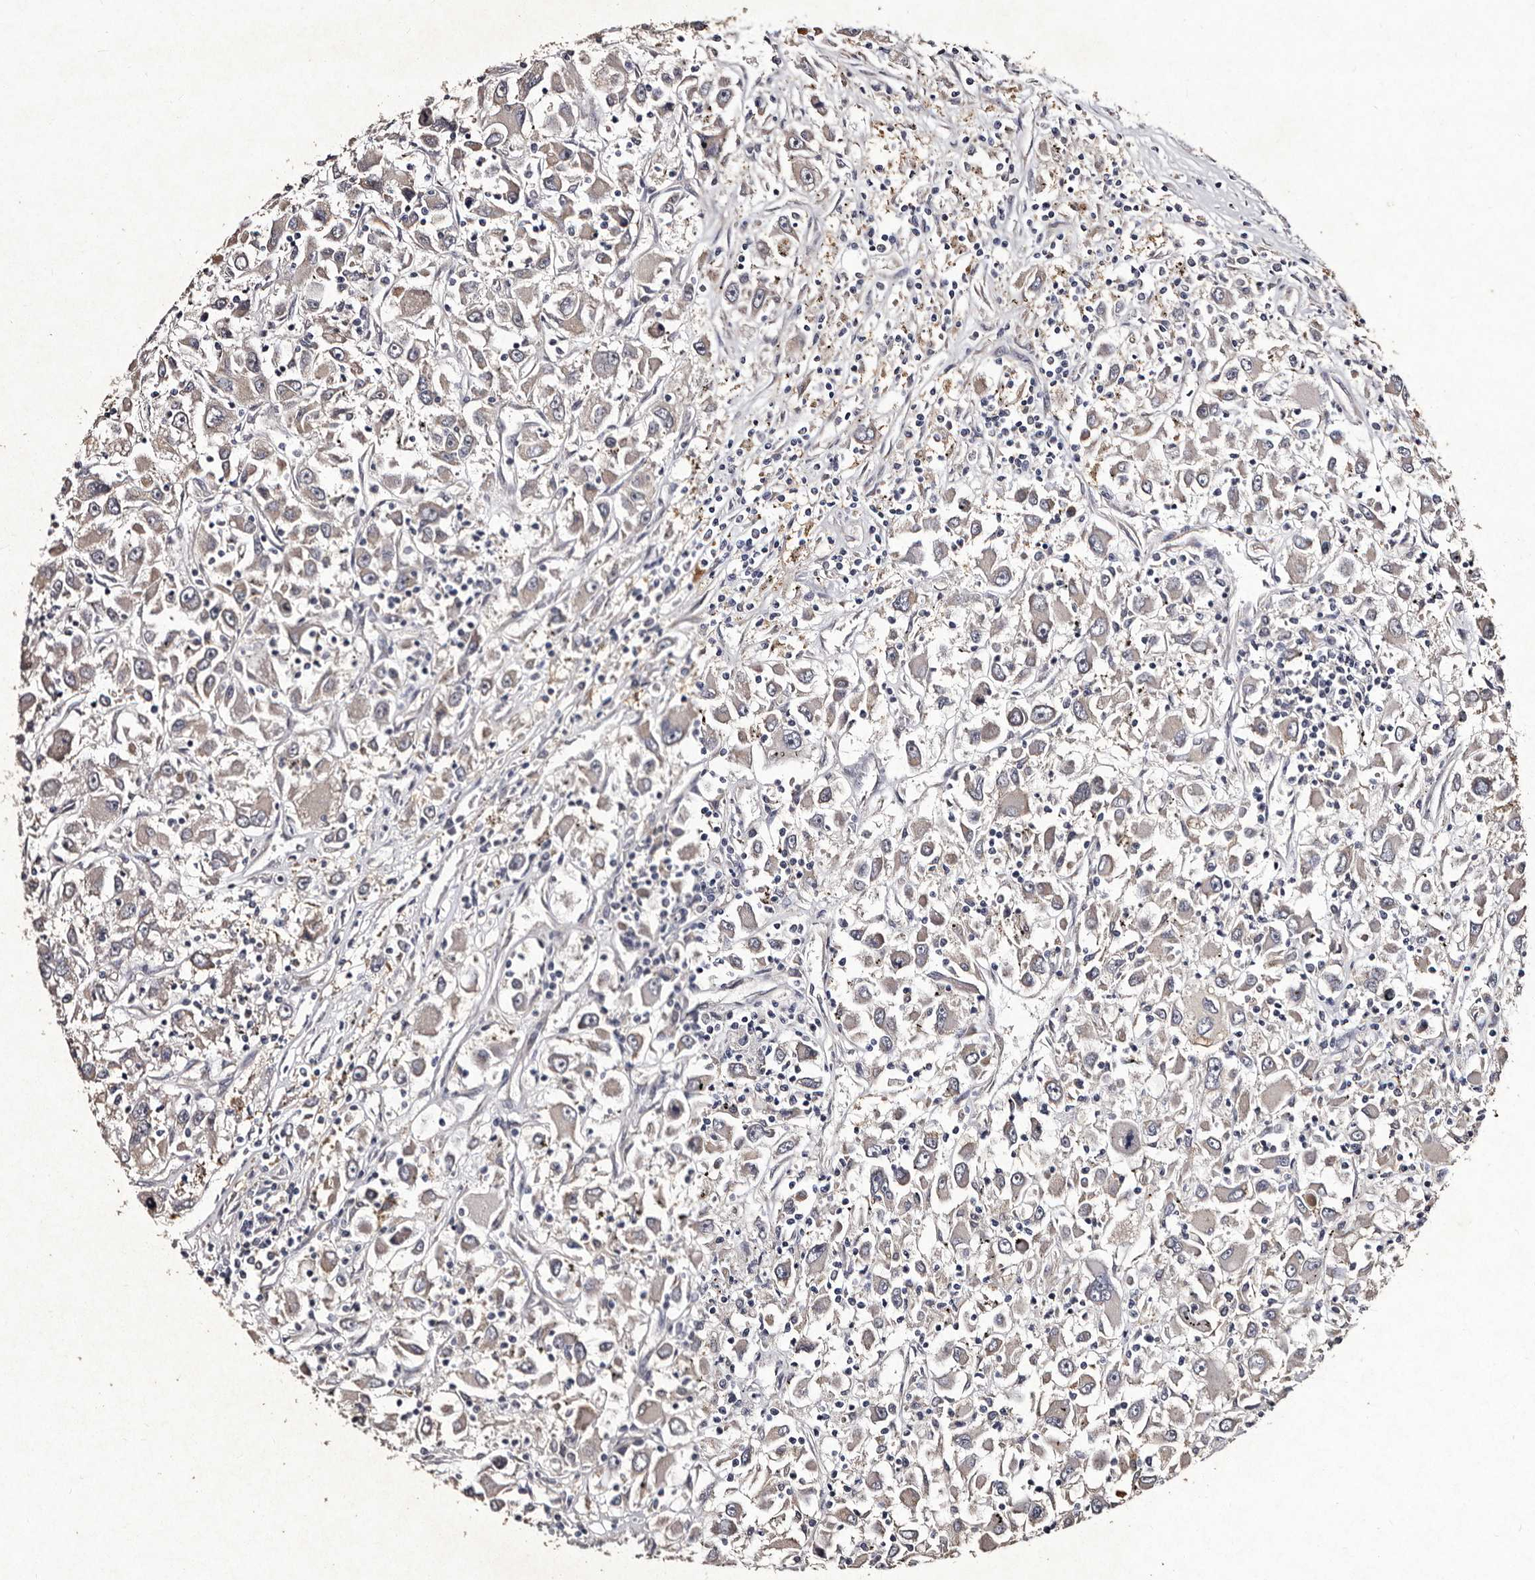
{"staining": {"intensity": "negative", "quantity": "none", "location": "none"}, "tissue": "renal cancer", "cell_type": "Tumor cells", "image_type": "cancer", "snomed": [{"axis": "morphology", "description": "Adenocarcinoma, NOS"}, {"axis": "topography", "description": "Kidney"}], "caption": "DAB immunohistochemical staining of human renal cancer displays no significant positivity in tumor cells. (Brightfield microscopy of DAB (3,3'-diaminobenzidine) immunohistochemistry at high magnification).", "gene": "TFB1M", "patient": {"sex": "female", "age": 52}}